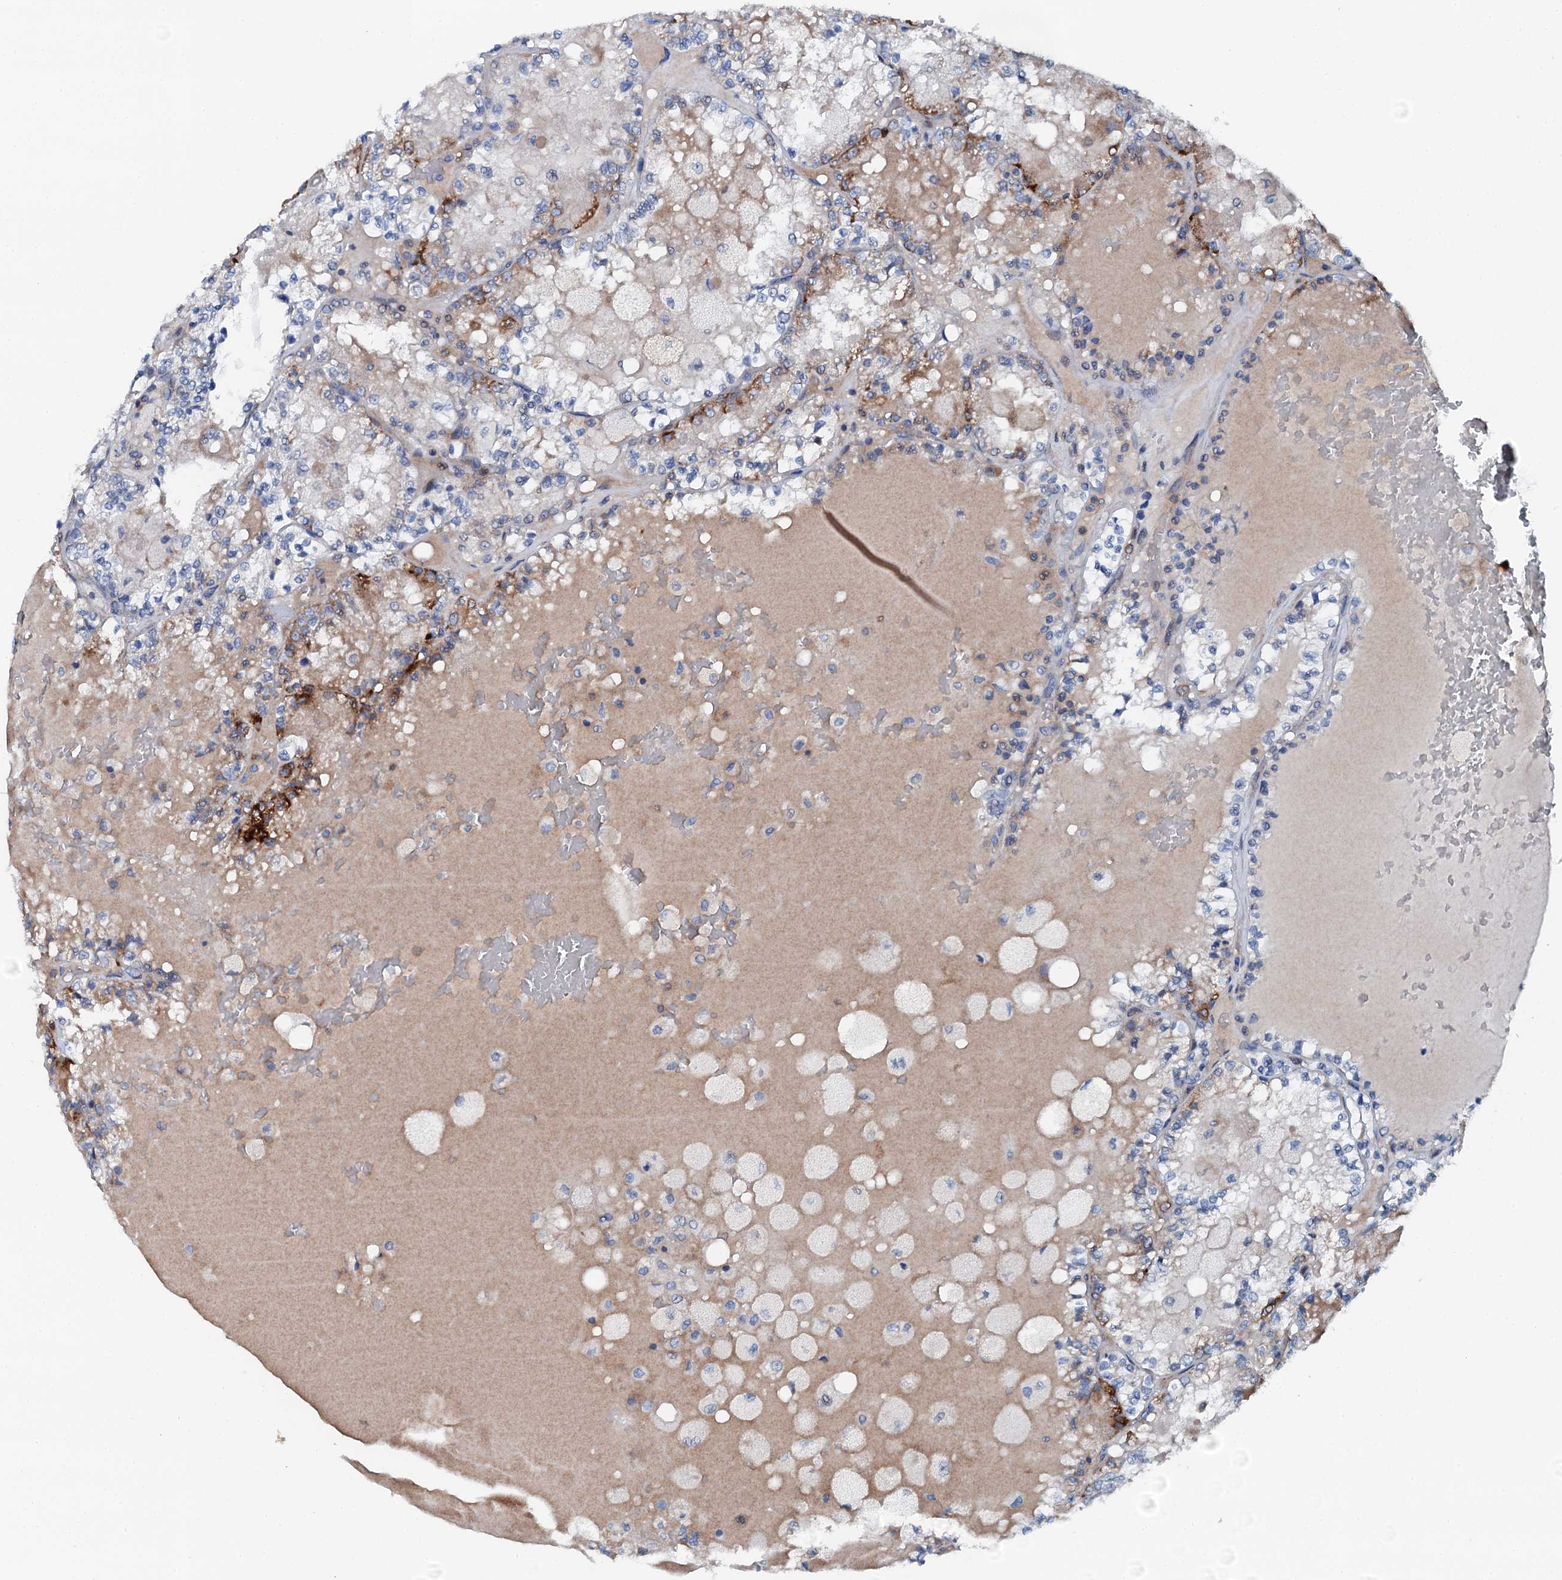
{"staining": {"intensity": "strong", "quantity": "<25%", "location": "cytoplasmic/membranous"}, "tissue": "renal cancer", "cell_type": "Tumor cells", "image_type": "cancer", "snomed": [{"axis": "morphology", "description": "Adenocarcinoma, NOS"}, {"axis": "topography", "description": "Kidney"}], "caption": "This is a photomicrograph of IHC staining of renal adenocarcinoma, which shows strong staining in the cytoplasmic/membranous of tumor cells.", "gene": "GFOD2", "patient": {"sex": "female", "age": 56}}